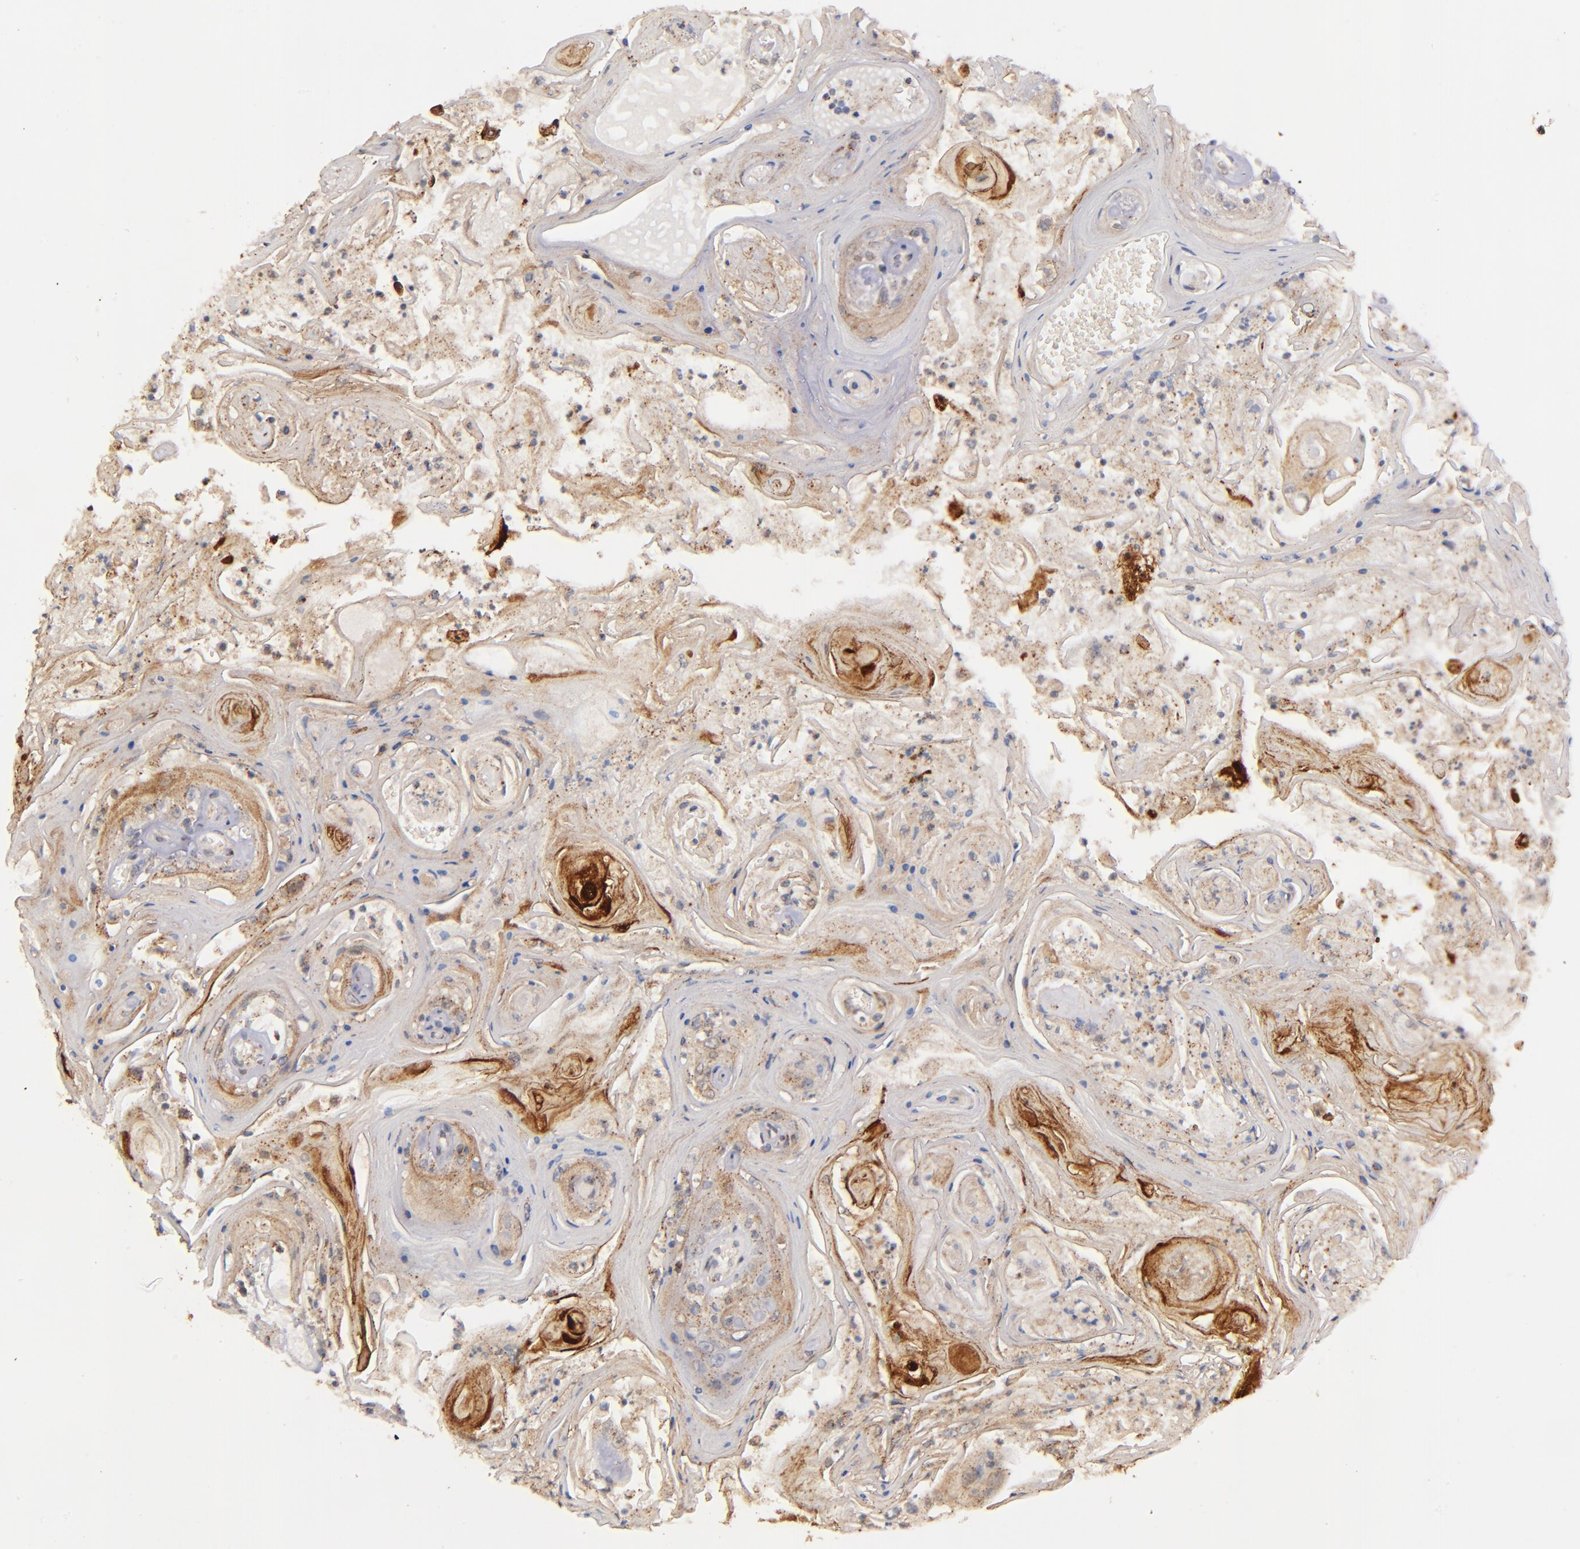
{"staining": {"intensity": "moderate", "quantity": ">75%", "location": "cytoplasmic/membranous"}, "tissue": "head and neck cancer", "cell_type": "Tumor cells", "image_type": "cancer", "snomed": [{"axis": "morphology", "description": "Squamous cell carcinoma, NOS"}, {"axis": "topography", "description": "Oral tissue"}, {"axis": "topography", "description": "Head-Neck"}], "caption": "Tumor cells exhibit medium levels of moderate cytoplasmic/membranous positivity in about >75% of cells in head and neck squamous cell carcinoma.", "gene": "SYP", "patient": {"sex": "female", "age": 76}}